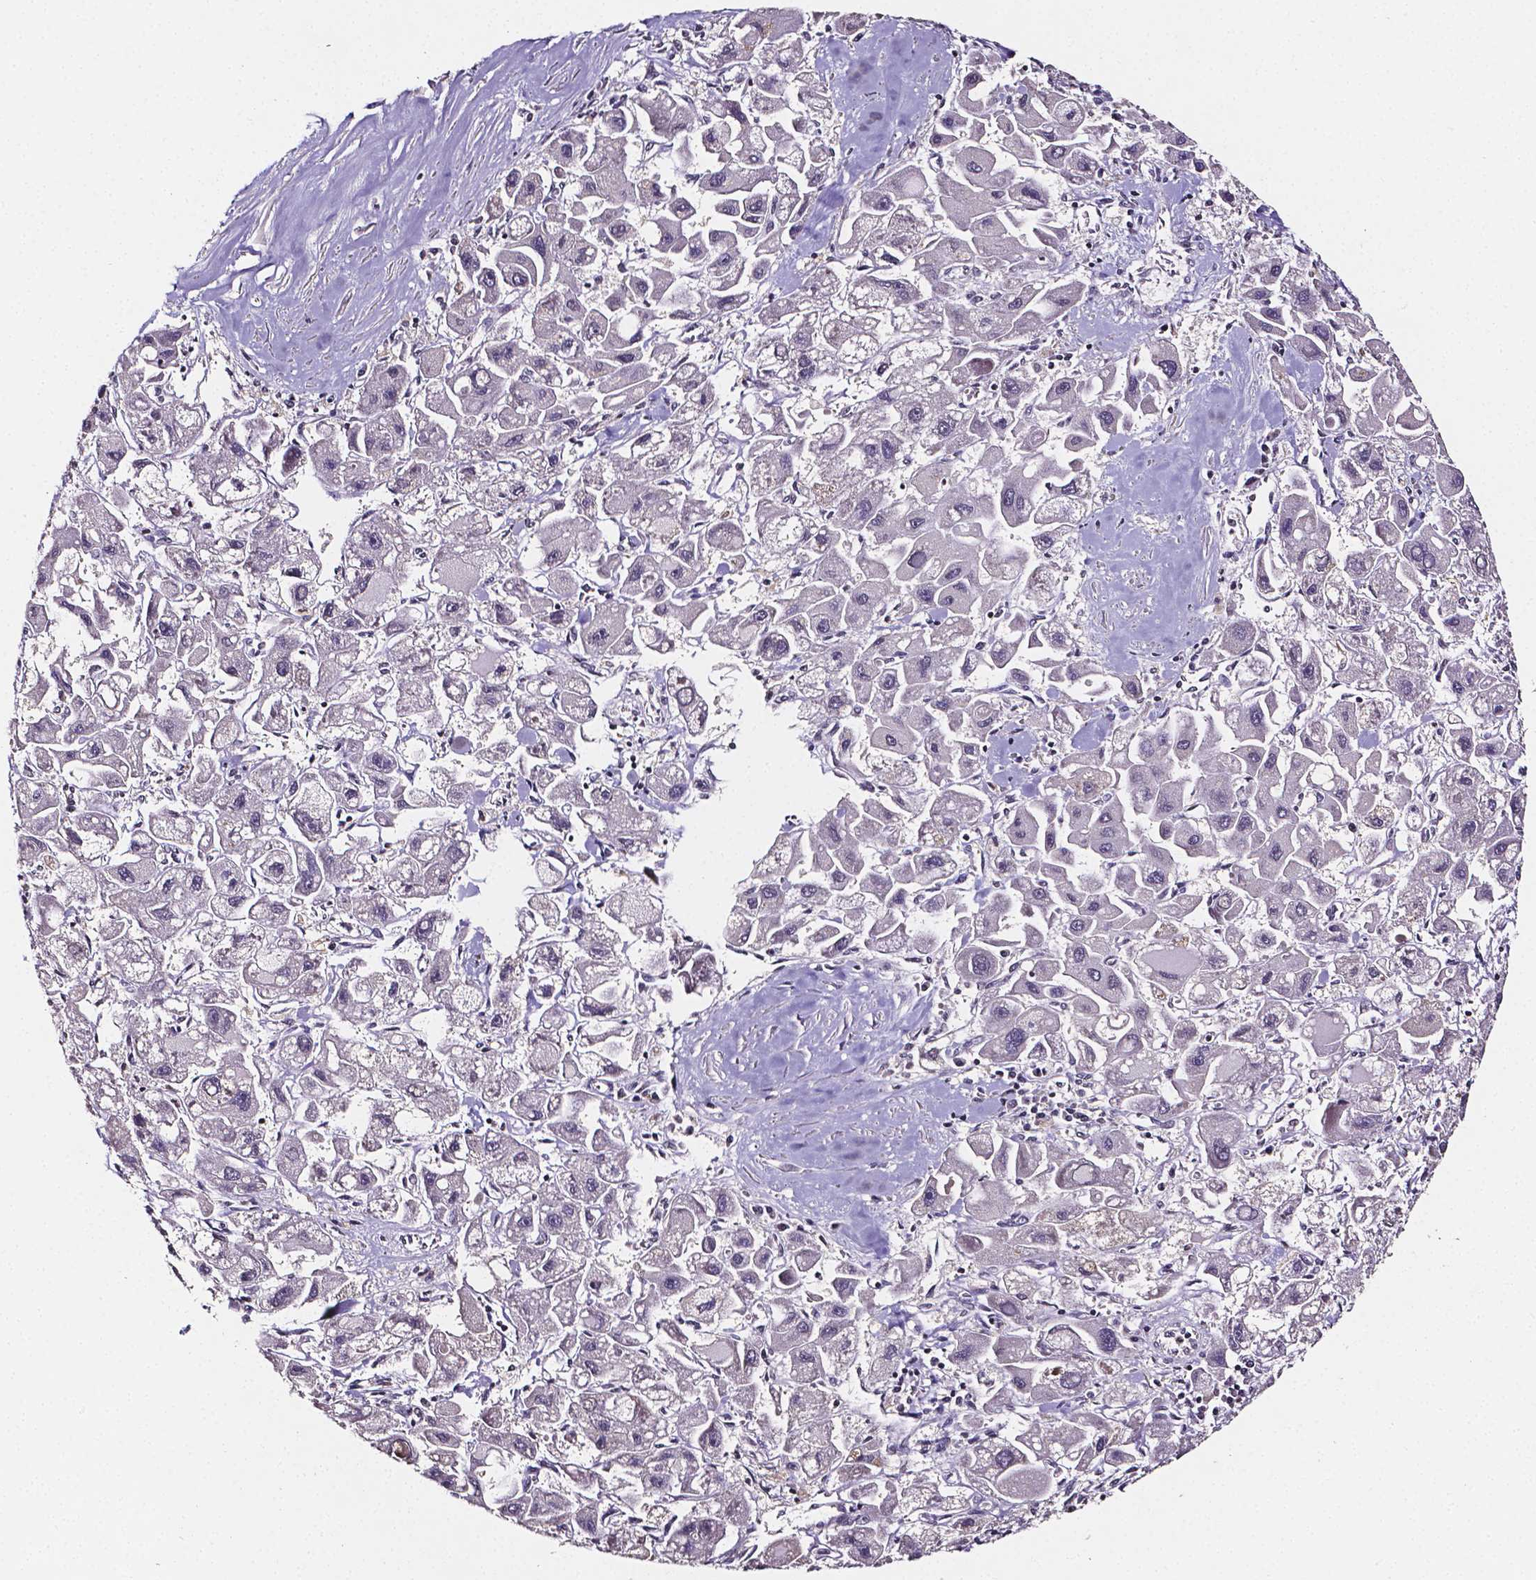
{"staining": {"intensity": "negative", "quantity": "none", "location": "none"}, "tissue": "liver cancer", "cell_type": "Tumor cells", "image_type": "cancer", "snomed": [{"axis": "morphology", "description": "Carcinoma, Hepatocellular, NOS"}, {"axis": "topography", "description": "Liver"}], "caption": "Tumor cells show no significant positivity in liver hepatocellular carcinoma. (Immunohistochemistry, brightfield microscopy, high magnification).", "gene": "NRGN", "patient": {"sex": "male", "age": 24}}